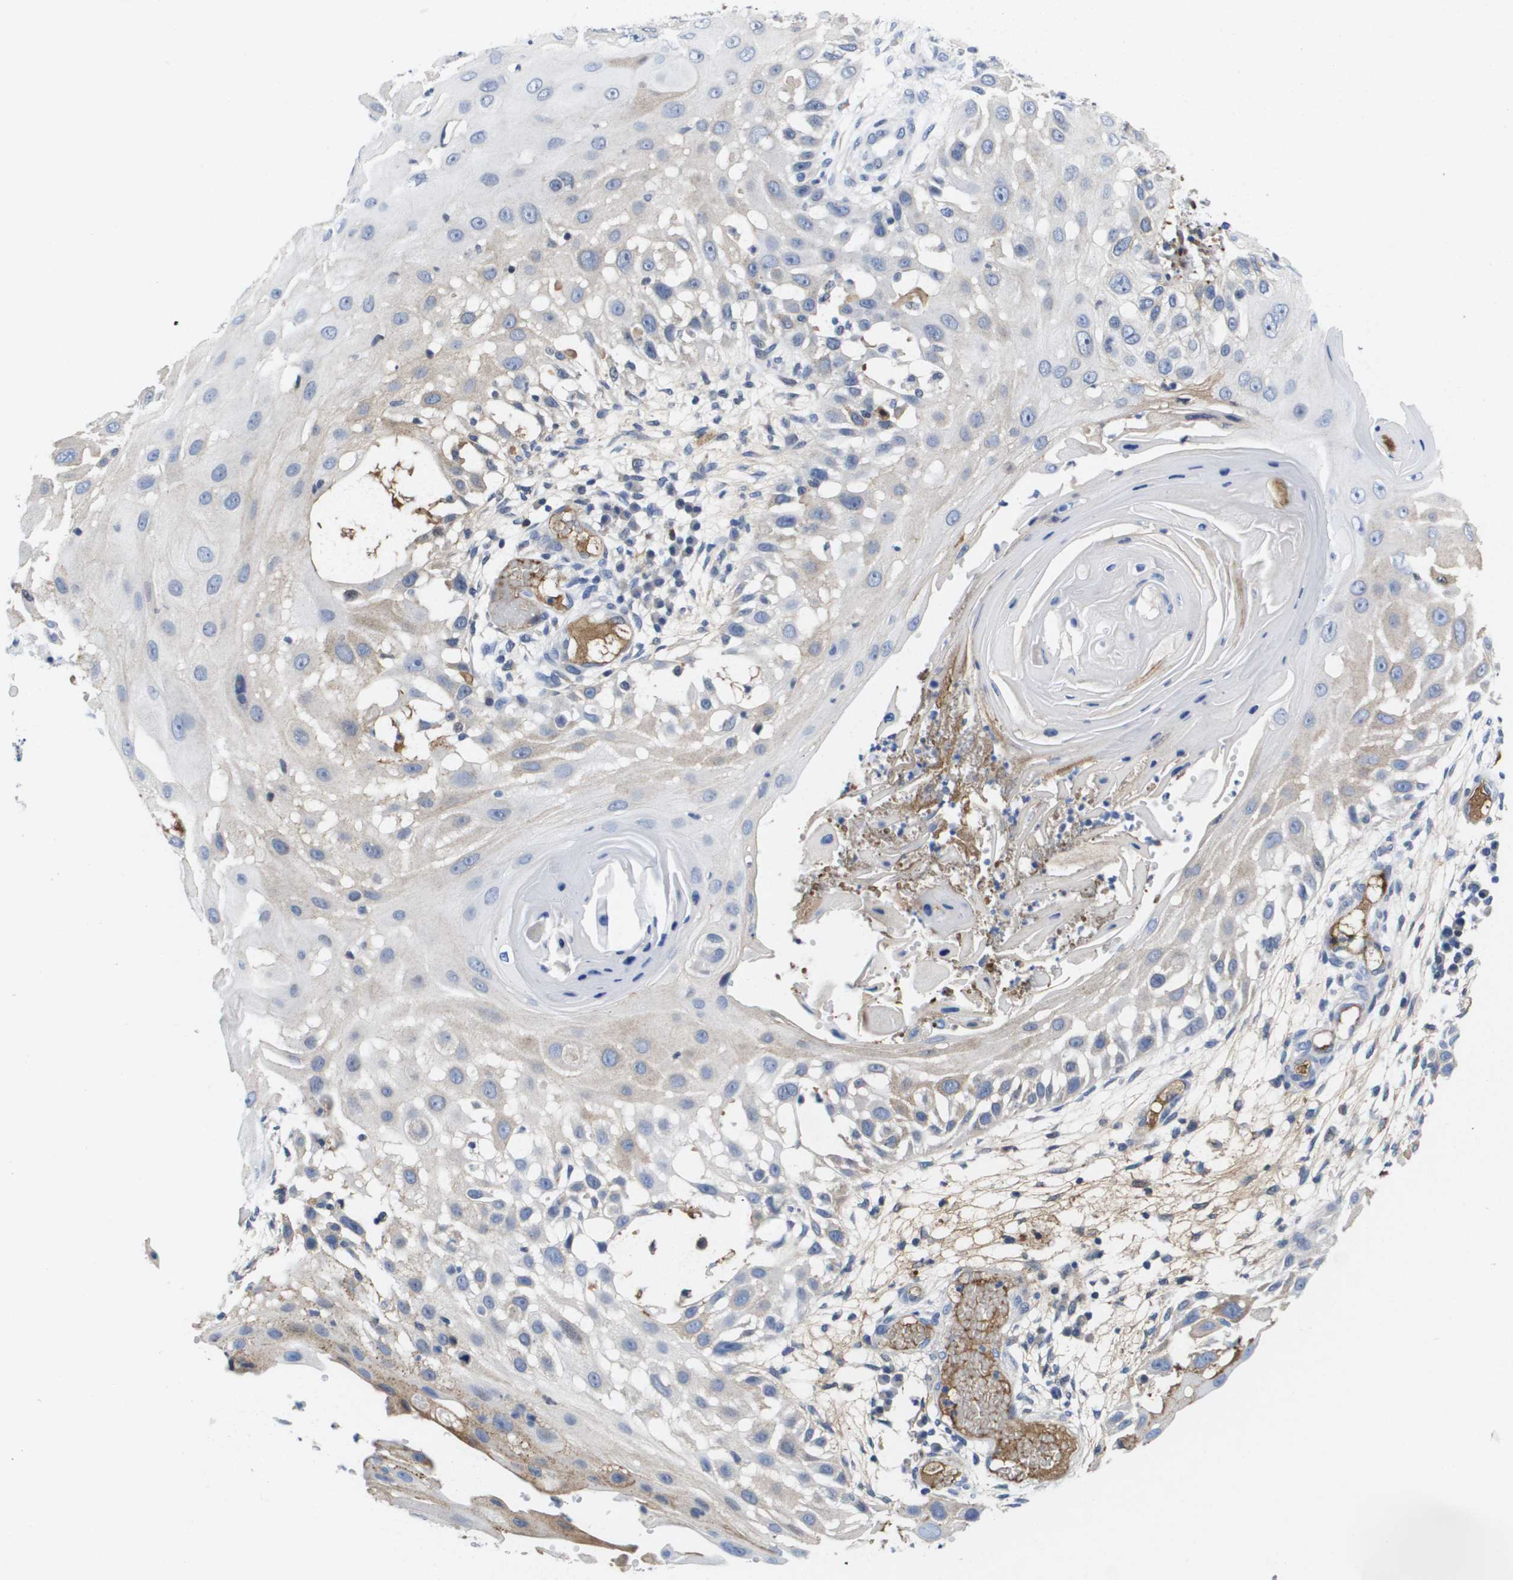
{"staining": {"intensity": "weak", "quantity": "<25%", "location": "cytoplasmic/membranous"}, "tissue": "skin cancer", "cell_type": "Tumor cells", "image_type": "cancer", "snomed": [{"axis": "morphology", "description": "Squamous cell carcinoma, NOS"}, {"axis": "topography", "description": "Skin"}], "caption": "This image is of squamous cell carcinoma (skin) stained with IHC to label a protein in brown with the nuclei are counter-stained blue. There is no positivity in tumor cells. (Immunohistochemistry (ihc), brightfield microscopy, high magnification).", "gene": "SERPINC1", "patient": {"sex": "female", "age": 44}}